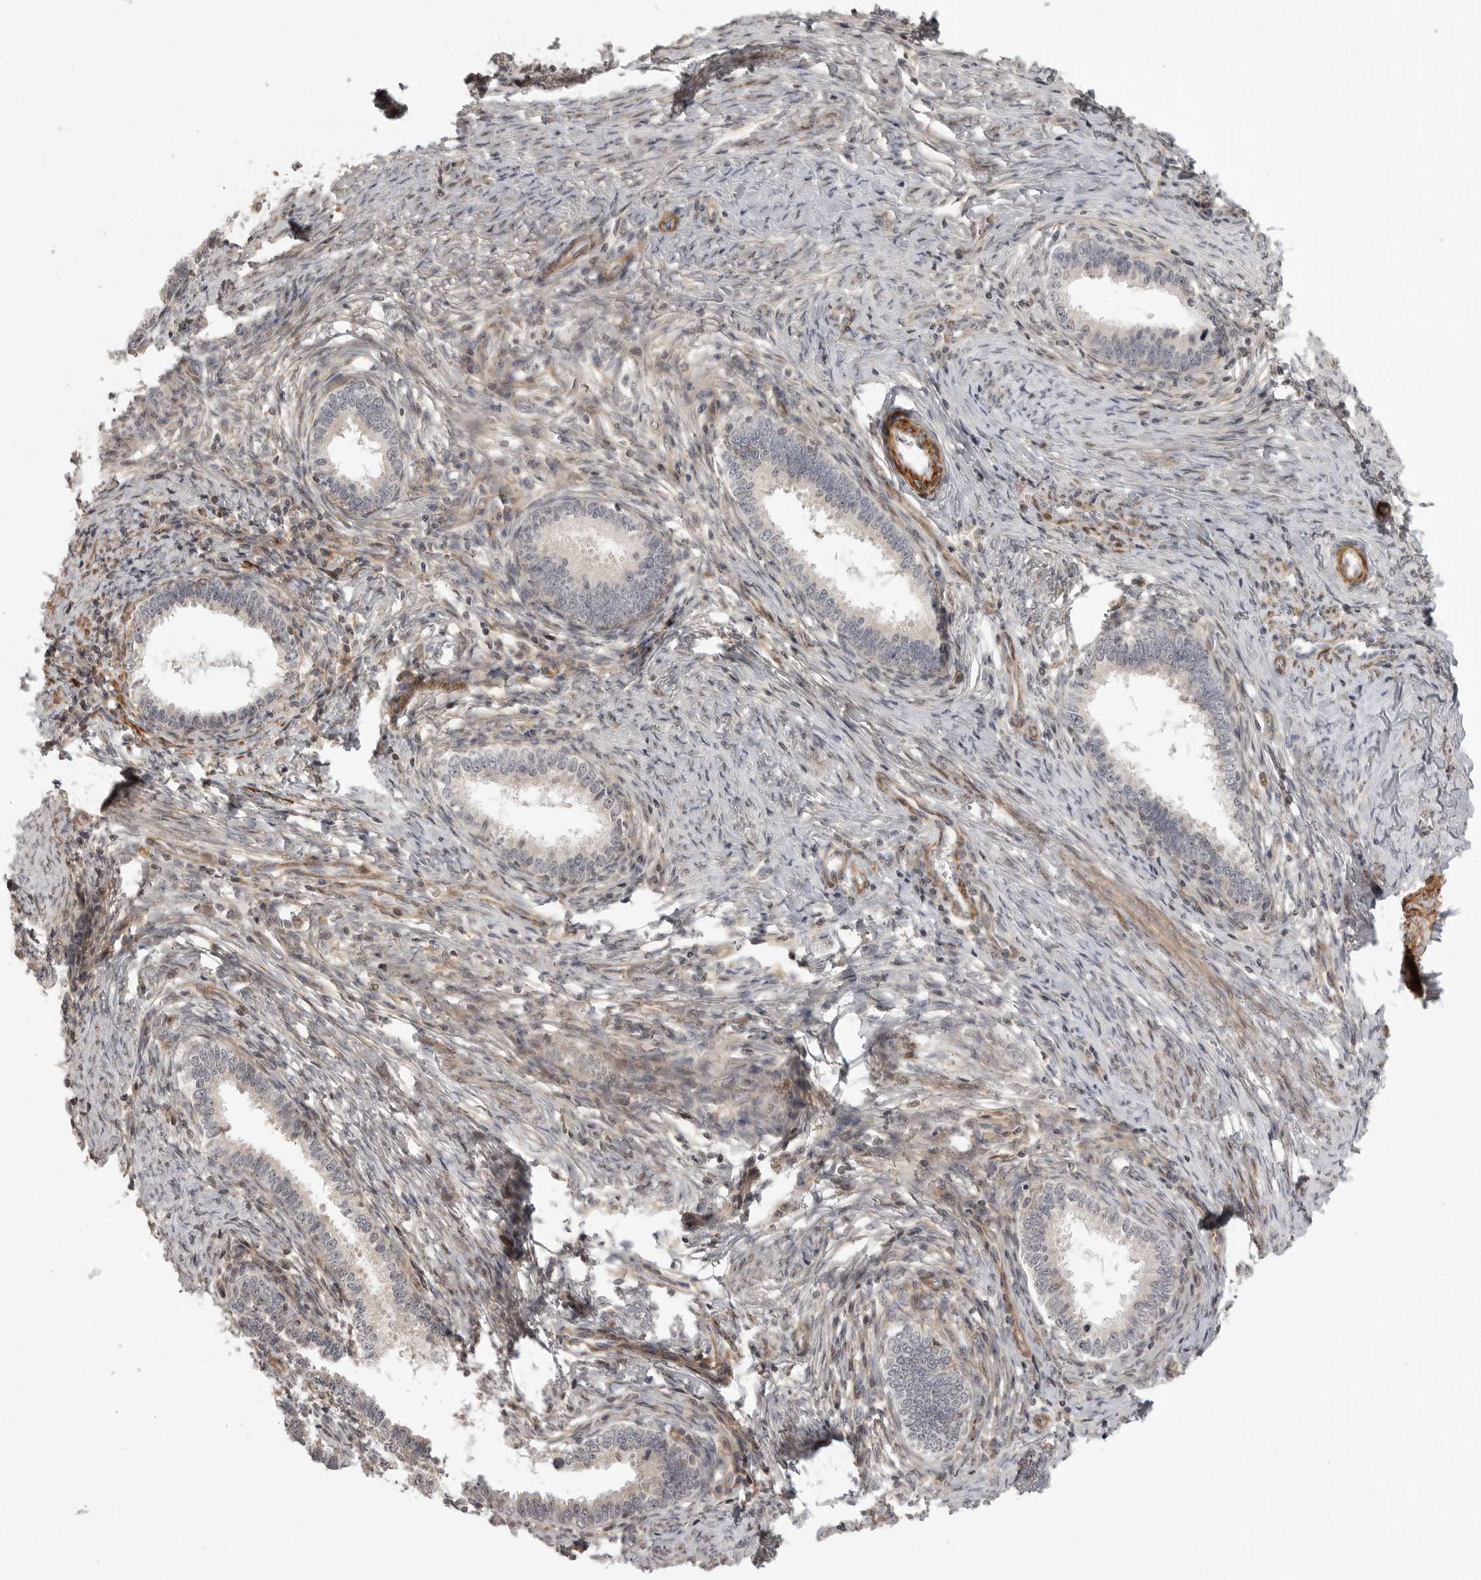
{"staining": {"intensity": "negative", "quantity": "none", "location": "none"}, "tissue": "cervical cancer", "cell_type": "Tumor cells", "image_type": "cancer", "snomed": [{"axis": "morphology", "description": "Adenocarcinoma, NOS"}, {"axis": "topography", "description": "Cervix"}], "caption": "High power microscopy photomicrograph of an IHC image of cervical cancer (adenocarcinoma), revealing no significant positivity in tumor cells. (DAB immunohistochemistry (IHC), high magnification).", "gene": "TUT4", "patient": {"sex": "female", "age": 36}}